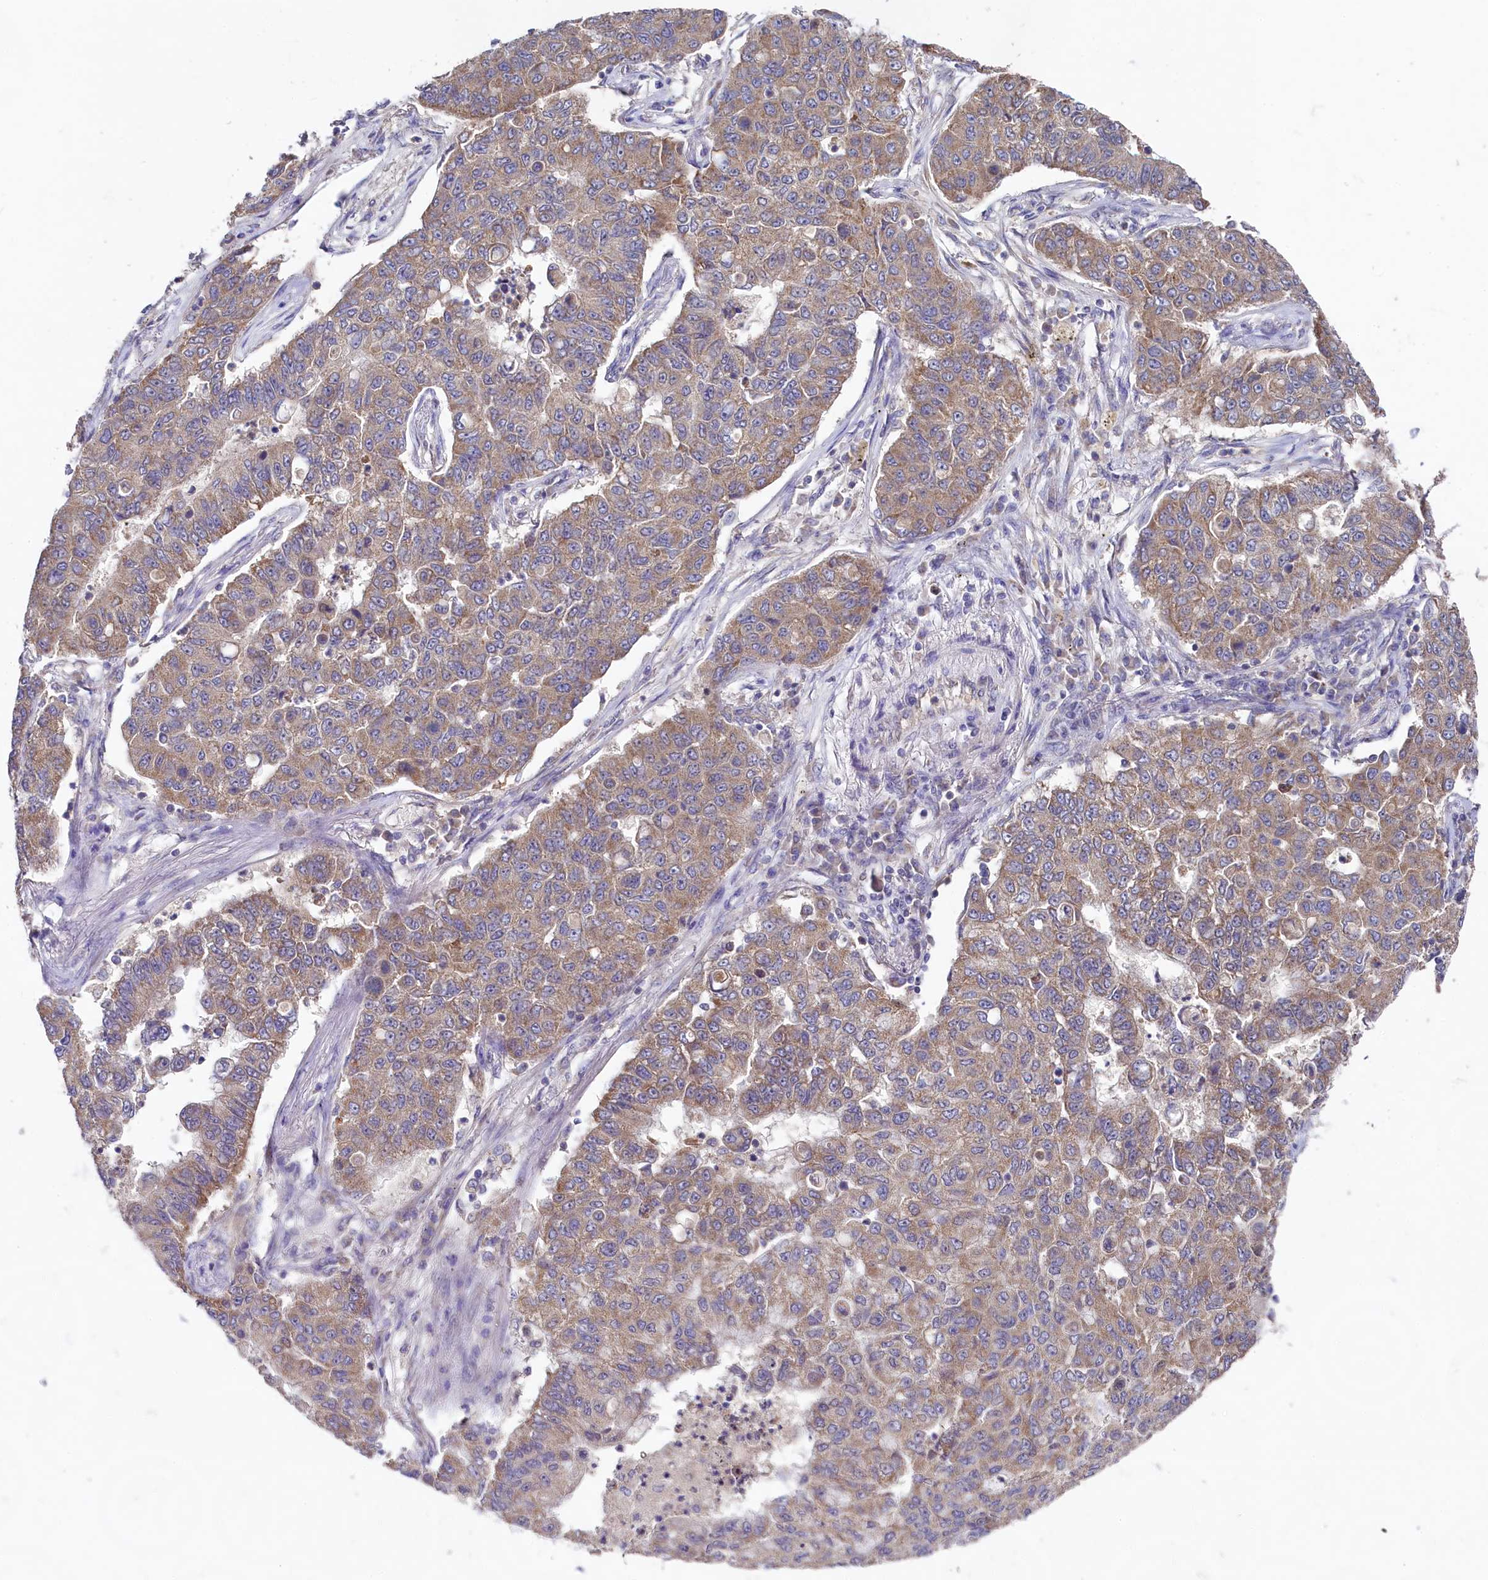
{"staining": {"intensity": "moderate", "quantity": ">75%", "location": "cytoplasmic/membranous"}, "tissue": "lung cancer", "cell_type": "Tumor cells", "image_type": "cancer", "snomed": [{"axis": "morphology", "description": "Squamous cell carcinoma, NOS"}, {"axis": "topography", "description": "Lung"}], "caption": "Tumor cells demonstrate medium levels of moderate cytoplasmic/membranous staining in about >75% of cells in human lung cancer.", "gene": "MRPL57", "patient": {"sex": "male", "age": 74}}